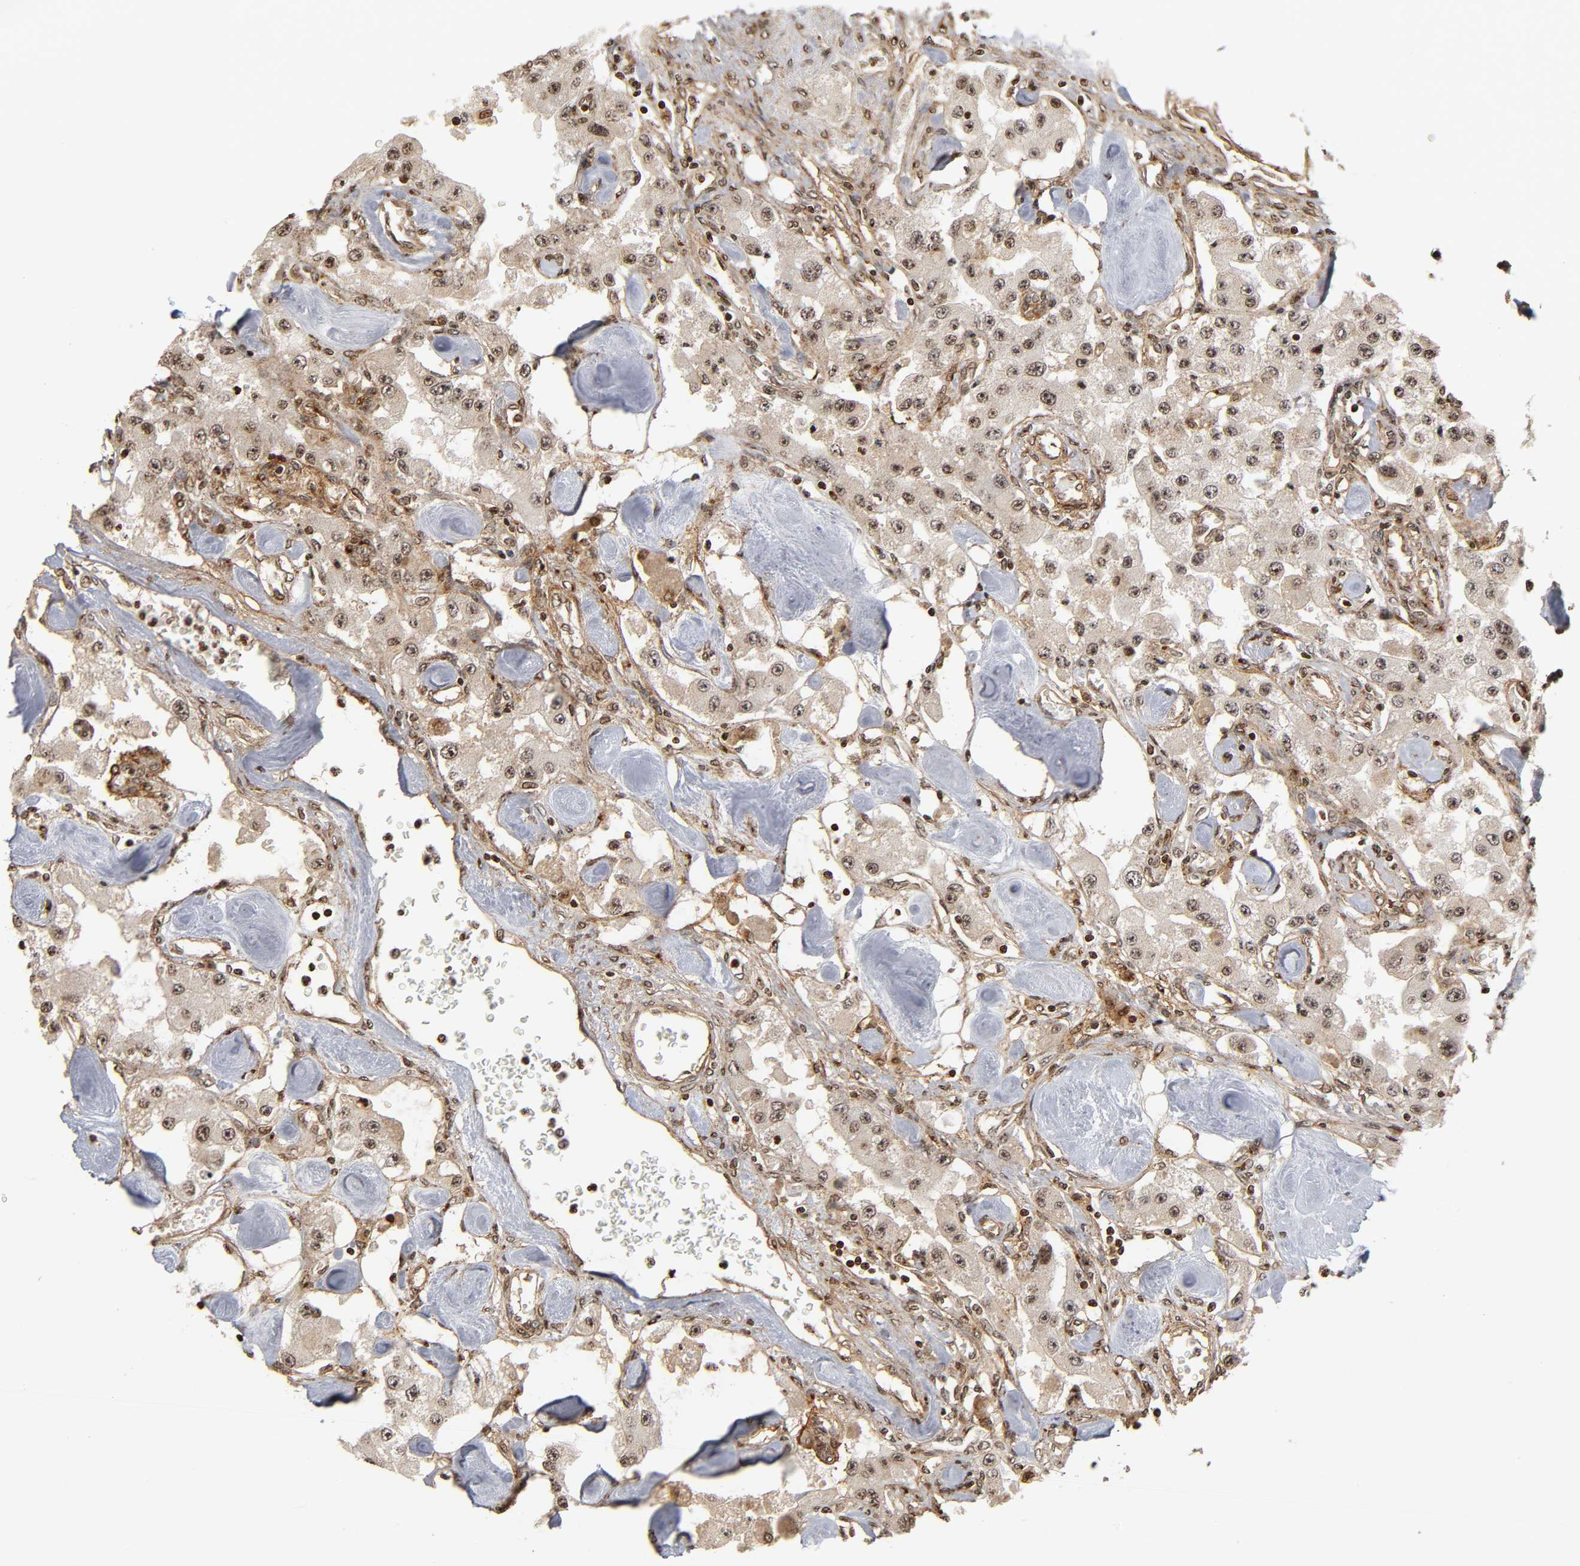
{"staining": {"intensity": "weak", "quantity": ">75%", "location": "cytoplasmic/membranous"}, "tissue": "carcinoid", "cell_type": "Tumor cells", "image_type": "cancer", "snomed": [{"axis": "morphology", "description": "Carcinoid, malignant, NOS"}, {"axis": "topography", "description": "Pancreas"}], "caption": "Brown immunohistochemical staining in malignant carcinoid reveals weak cytoplasmic/membranous staining in approximately >75% of tumor cells.", "gene": "ITGAV", "patient": {"sex": "male", "age": 41}}